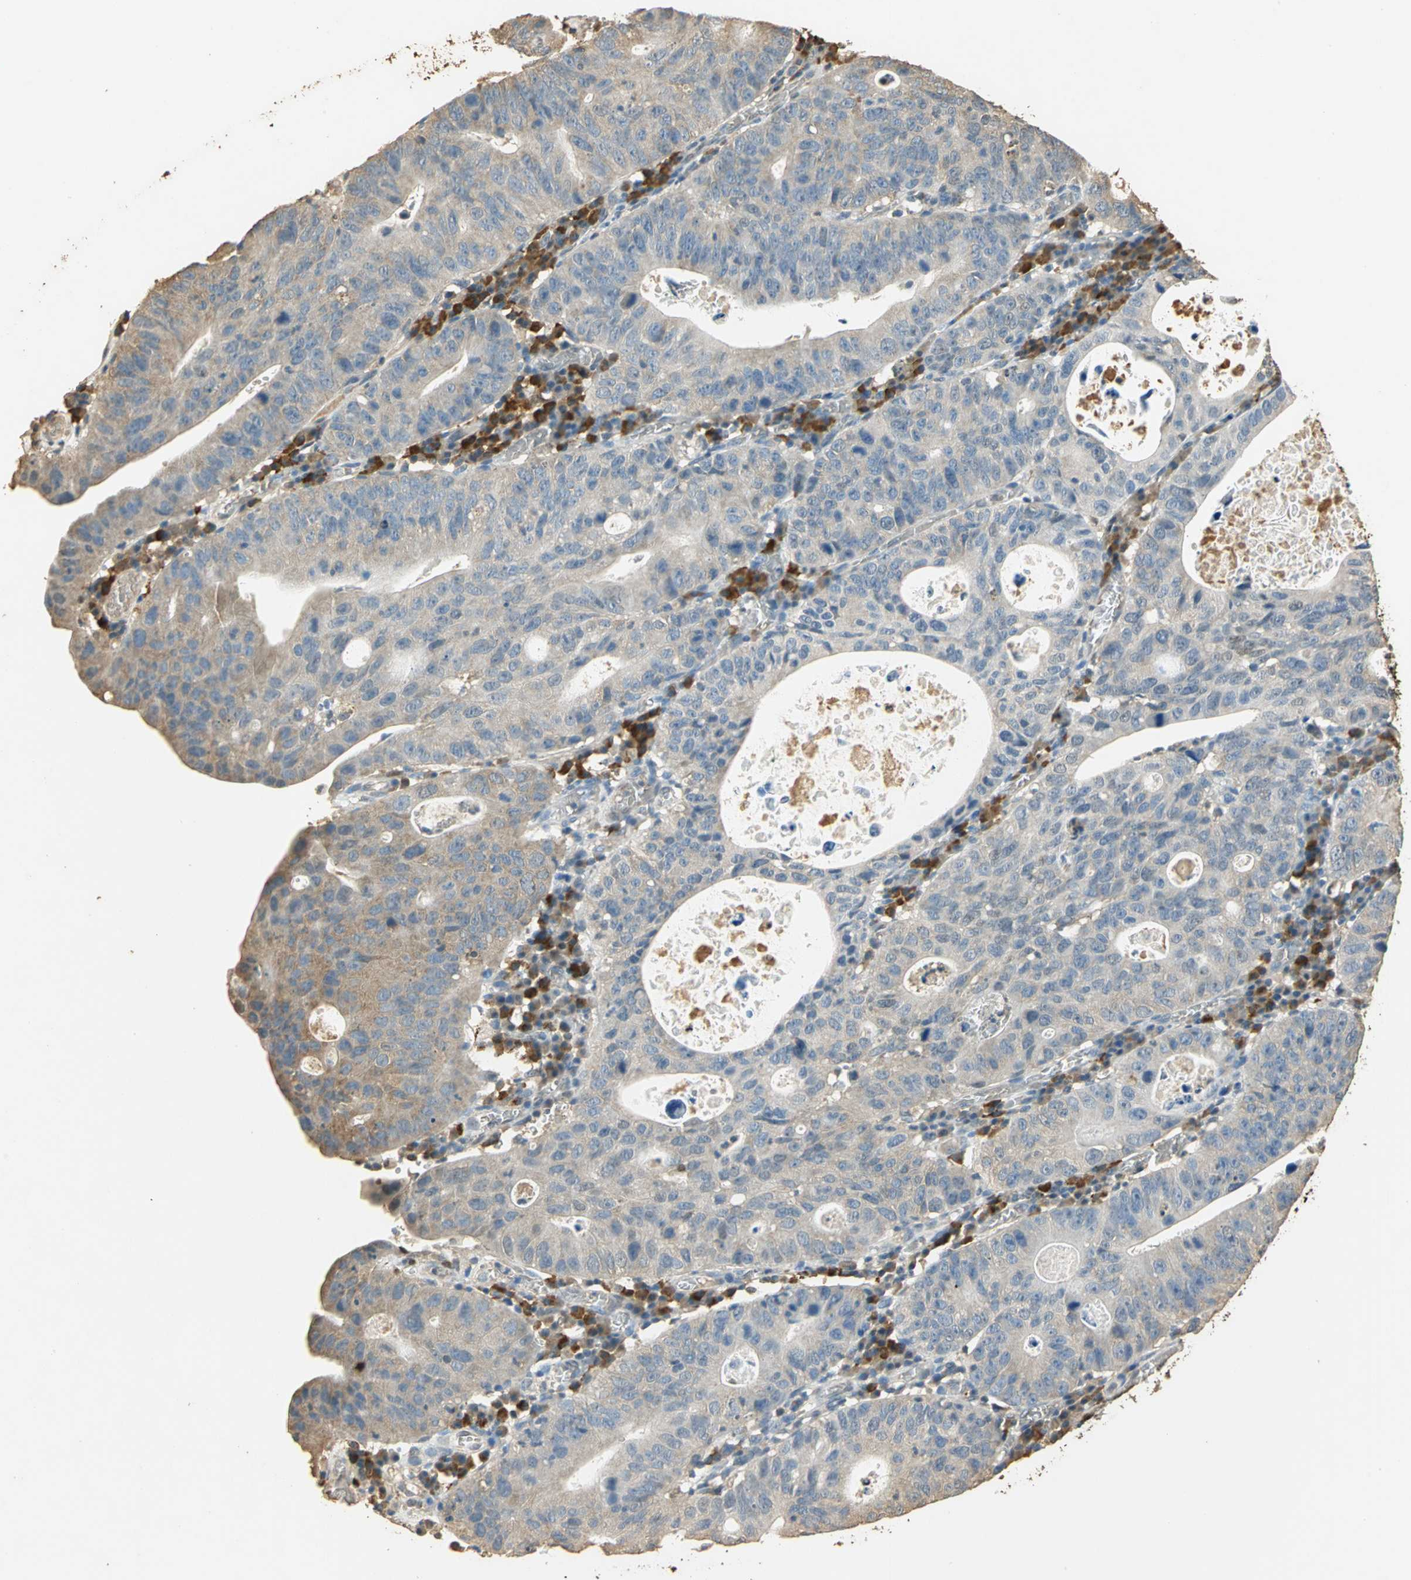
{"staining": {"intensity": "moderate", "quantity": ">75%", "location": "cytoplasmic/membranous"}, "tissue": "stomach cancer", "cell_type": "Tumor cells", "image_type": "cancer", "snomed": [{"axis": "morphology", "description": "Adenocarcinoma, NOS"}, {"axis": "topography", "description": "Stomach"}], "caption": "Stomach cancer (adenocarcinoma) stained with a brown dye reveals moderate cytoplasmic/membranous positive staining in approximately >75% of tumor cells.", "gene": "GAPDH", "patient": {"sex": "male", "age": 59}}